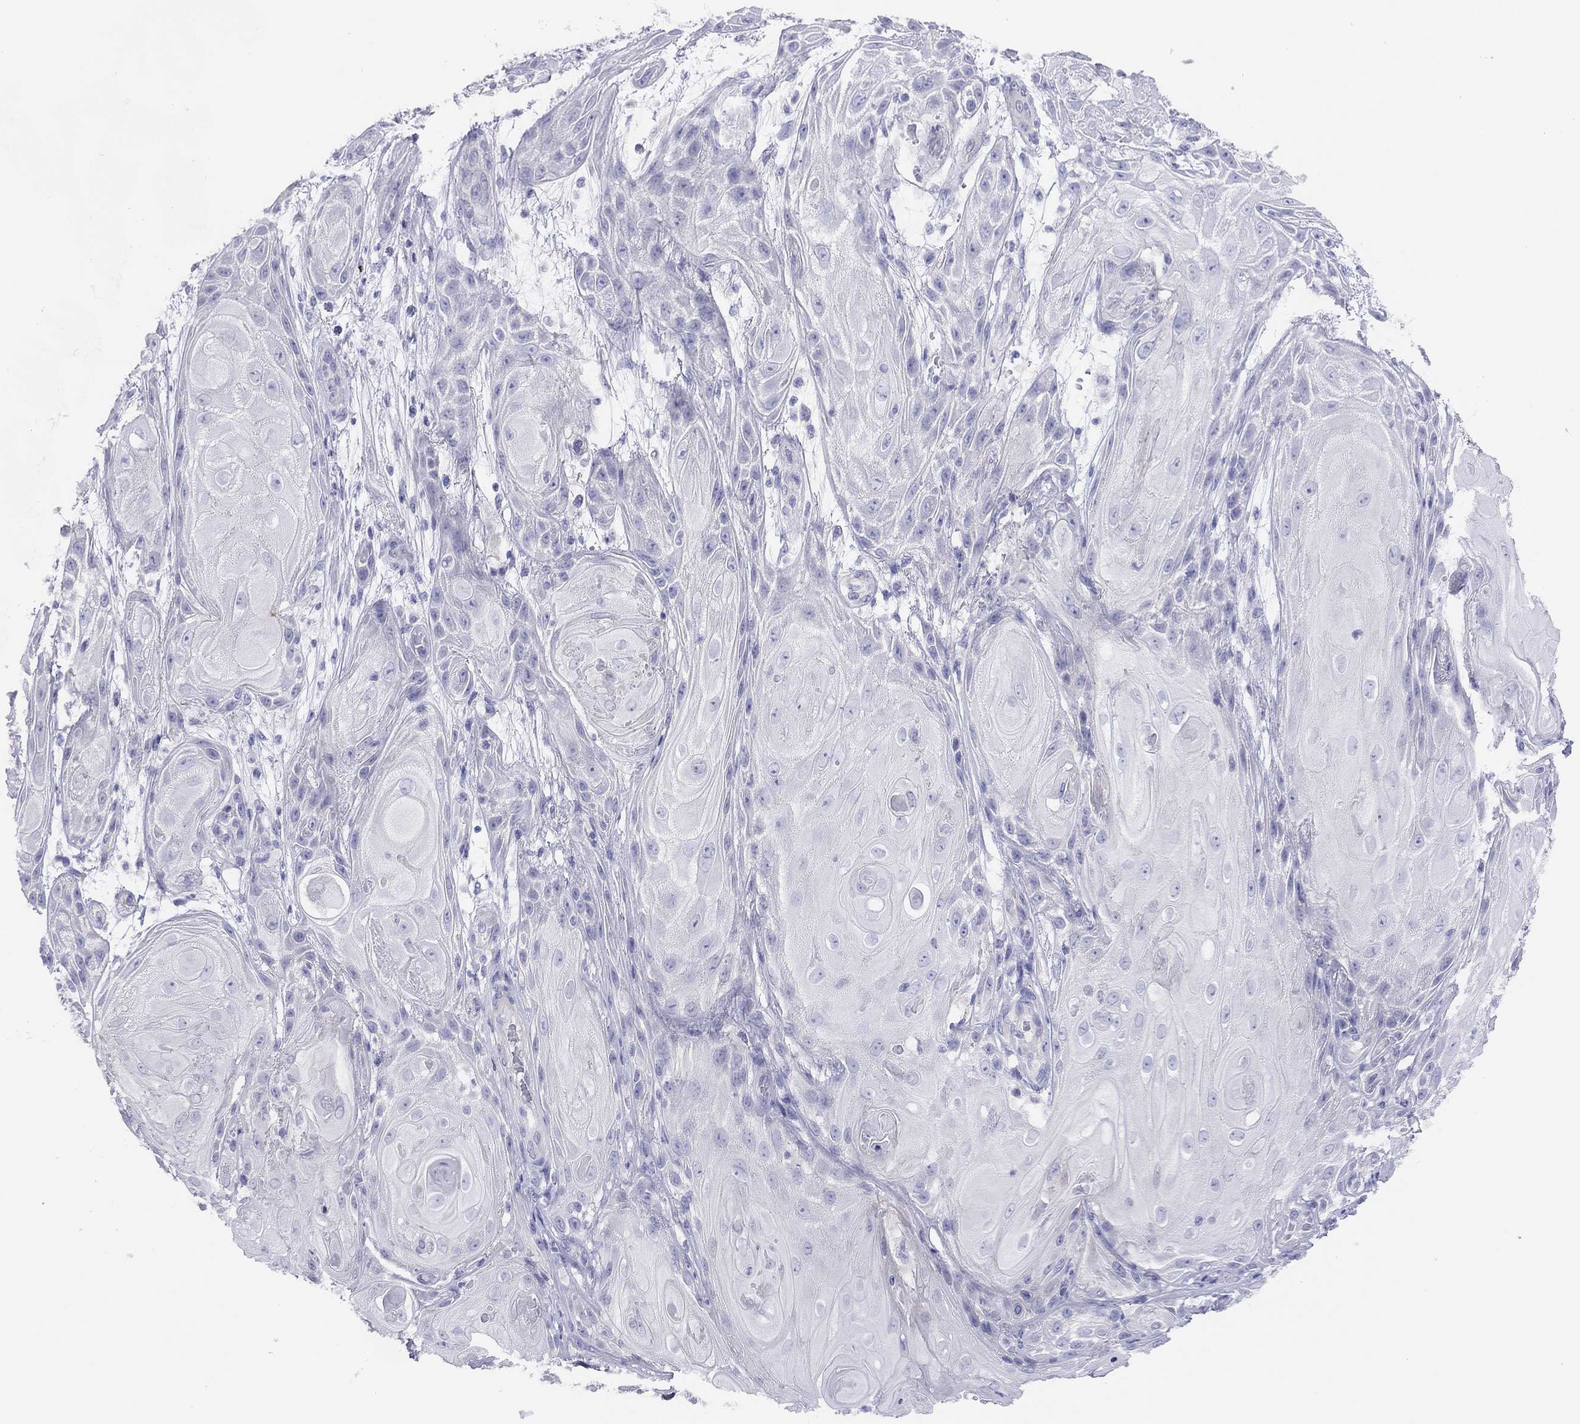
{"staining": {"intensity": "negative", "quantity": "none", "location": "none"}, "tissue": "skin cancer", "cell_type": "Tumor cells", "image_type": "cancer", "snomed": [{"axis": "morphology", "description": "Squamous cell carcinoma, NOS"}, {"axis": "topography", "description": "Skin"}], "caption": "High power microscopy image of an immunohistochemistry histopathology image of skin cancer (squamous cell carcinoma), revealing no significant positivity in tumor cells.", "gene": "MGAT4C", "patient": {"sex": "male", "age": 62}}